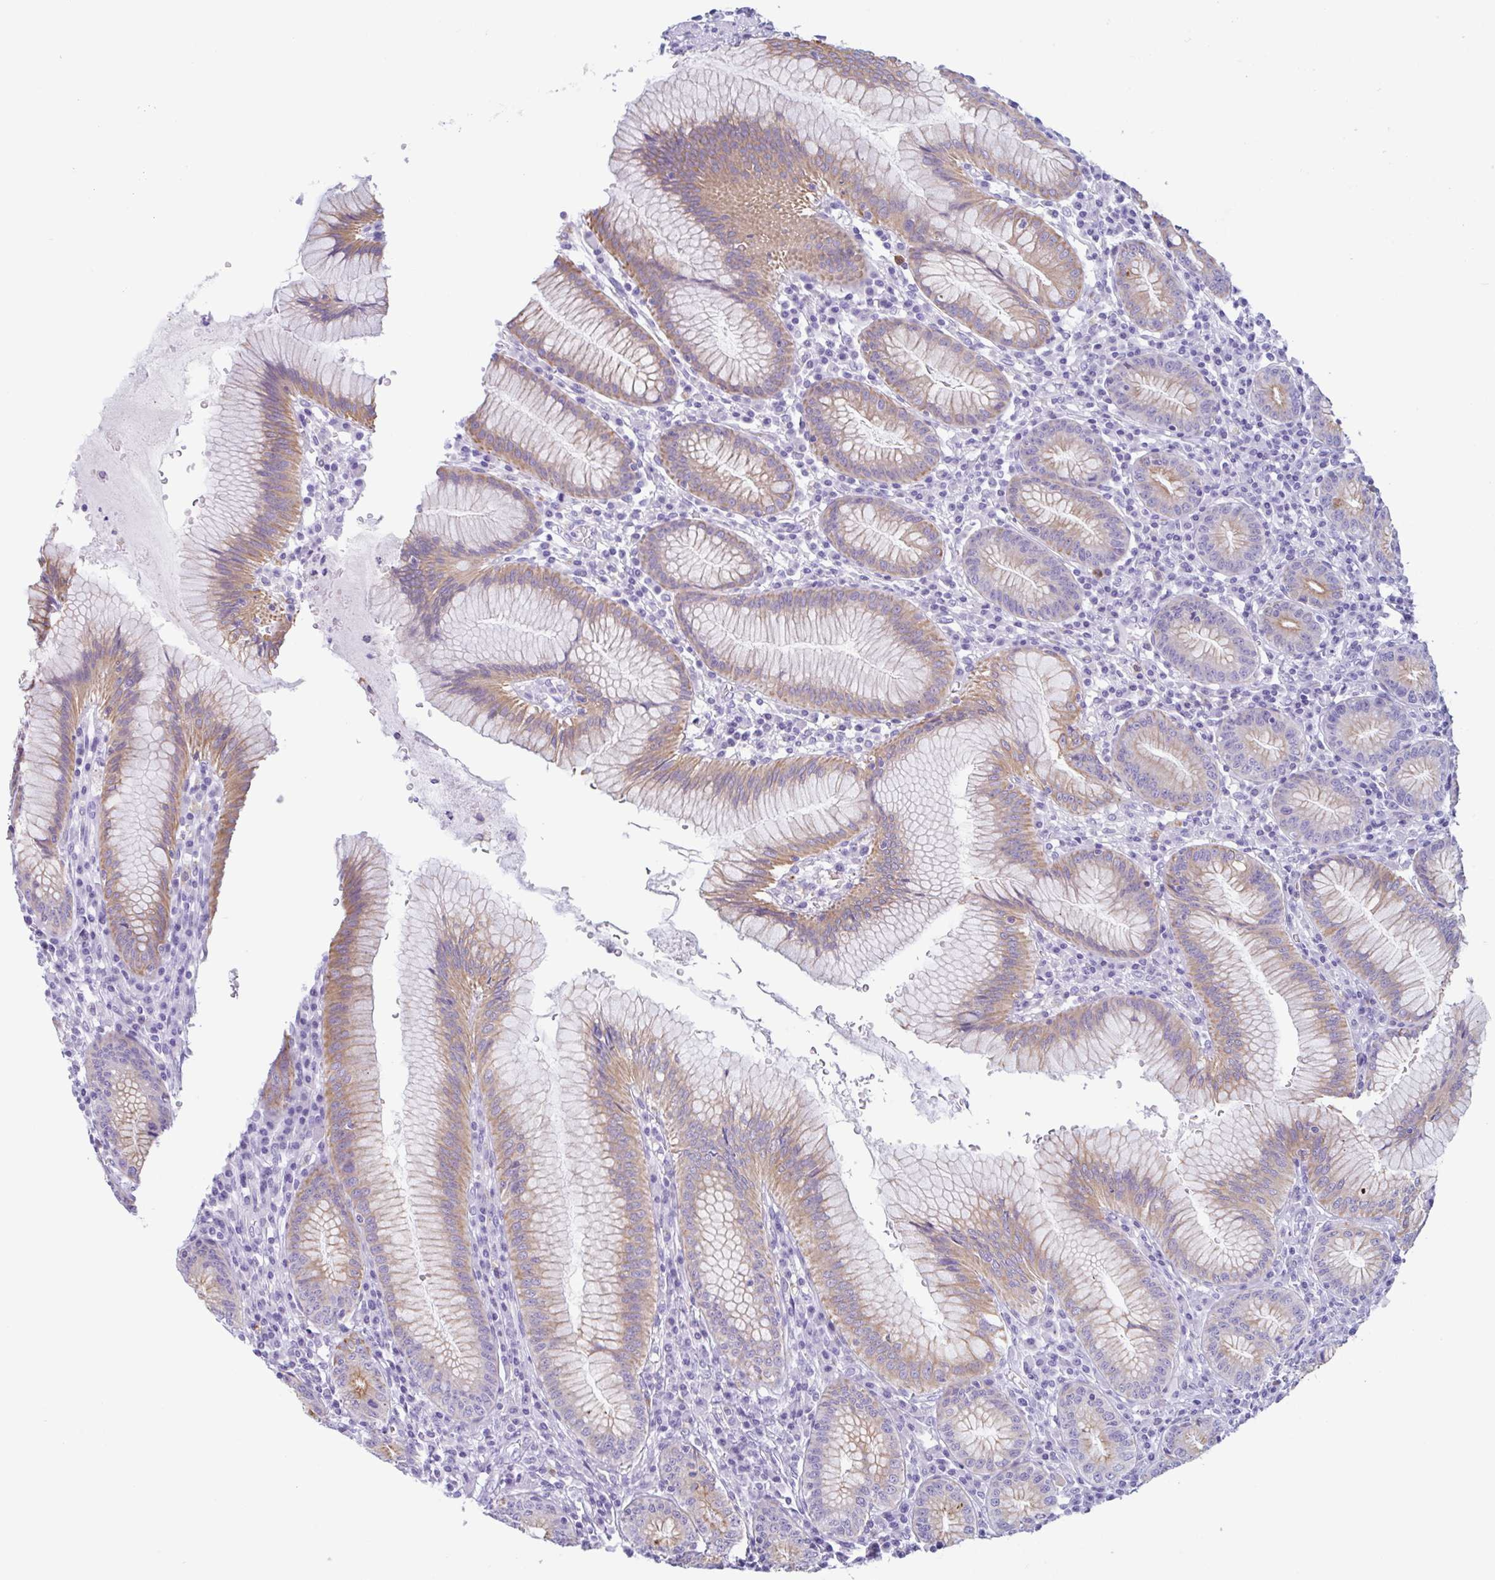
{"staining": {"intensity": "moderate", "quantity": ">75%", "location": "cytoplasmic/membranous"}, "tissue": "stomach", "cell_type": "Glandular cells", "image_type": "normal", "snomed": [{"axis": "morphology", "description": "Normal tissue, NOS"}, {"axis": "topography", "description": "Stomach"}], "caption": "Glandular cells display medium levels of moderate cytoplasmic/membranous staining in approximately >75% of cells in normal human stomach.", "gene": "DTWD2", "patient": {"sex": "male", "age": 55}}